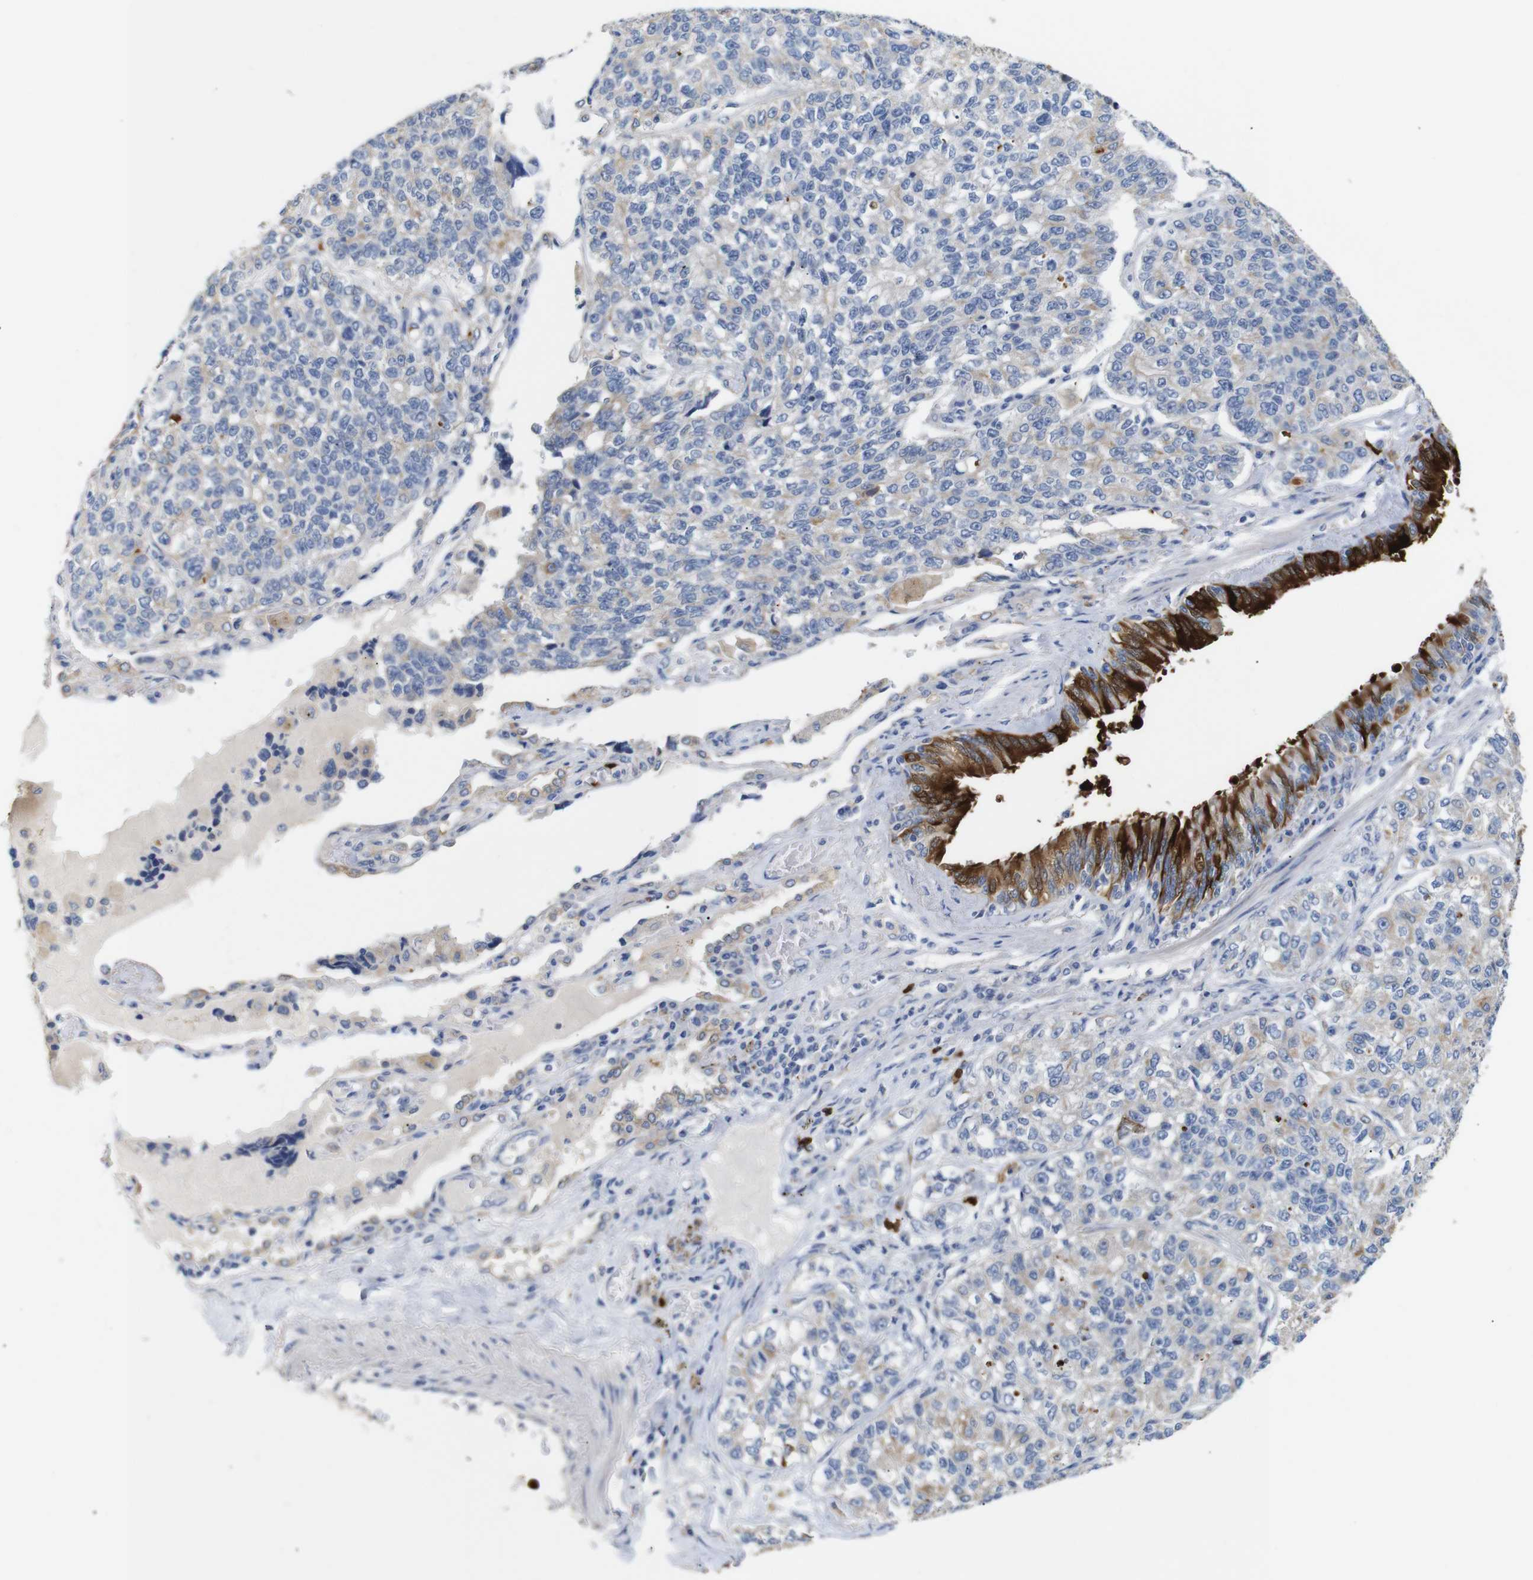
{"staining": {"intensity": "weak", "quantity": ">75%", "location": "cytoplasmic/membranous"}, "tissue": "lung cancer", "cell_type": "Tumor cells", "image_type": "cancer", "snomed": [{"axis": "morphology", "description": "Adenocarcinoma, NOS"}, {"axis": "topography", "description": "Lung"}], "caption": "Approximately >75% of tumor cells in adenocarcinoma (lung) show weak cytoplasmic/membranous protein positivity as visualized by brown immunohistochemical staining.", "gene": "ALOX15", "patient": {"sex": "male", "age": 49}}